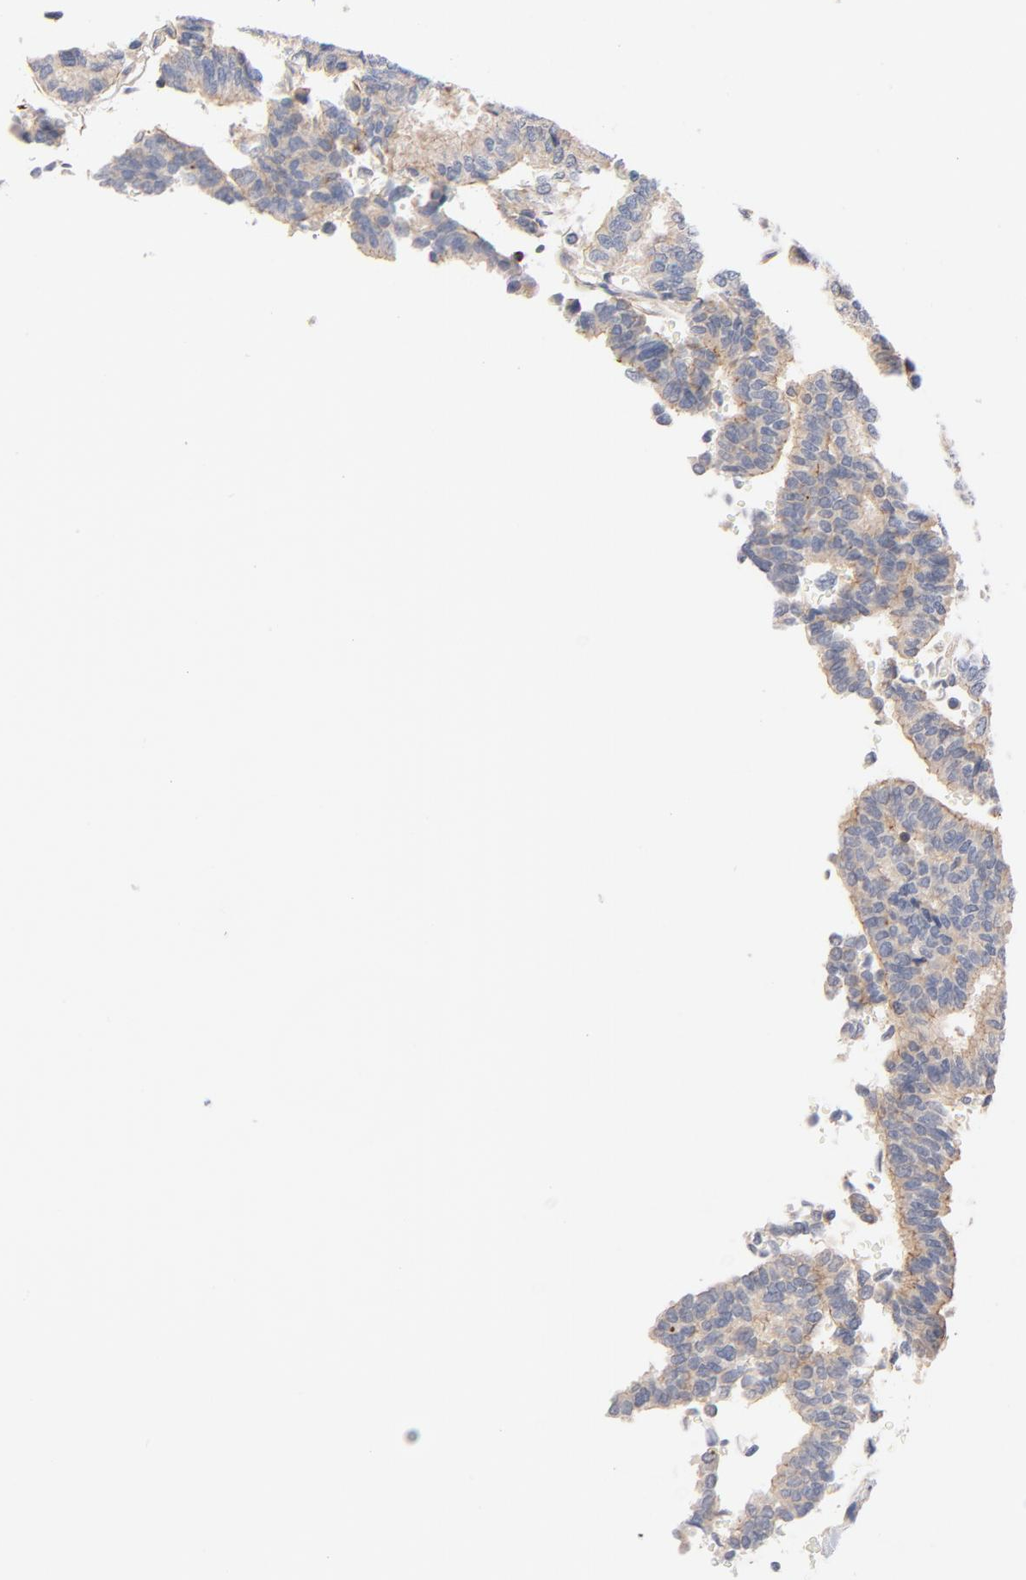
{"staining": {"intensity": "weak", "quantity": "25%-75%", "location": "cytoplasmic/membranous"}, "tissue": "thyroid cancer", "cell_type": "Tumor cells", "image_type": "cancer", "snomed": [{"axis": "morphology", "description": "Papillary adenocarcinoma, NOS"}, {"axis": "topography", "description": "Thyroid gland"}], "caption": "High-power microscopy captured an IHC image of thyroid papillary adenocarcinoma, revealing weak cytoplasmic/membranous positivity in about 25%-75% of tumor cells.", "gene": "STRN3", "patient": {"sex": "female", "age": 35}}